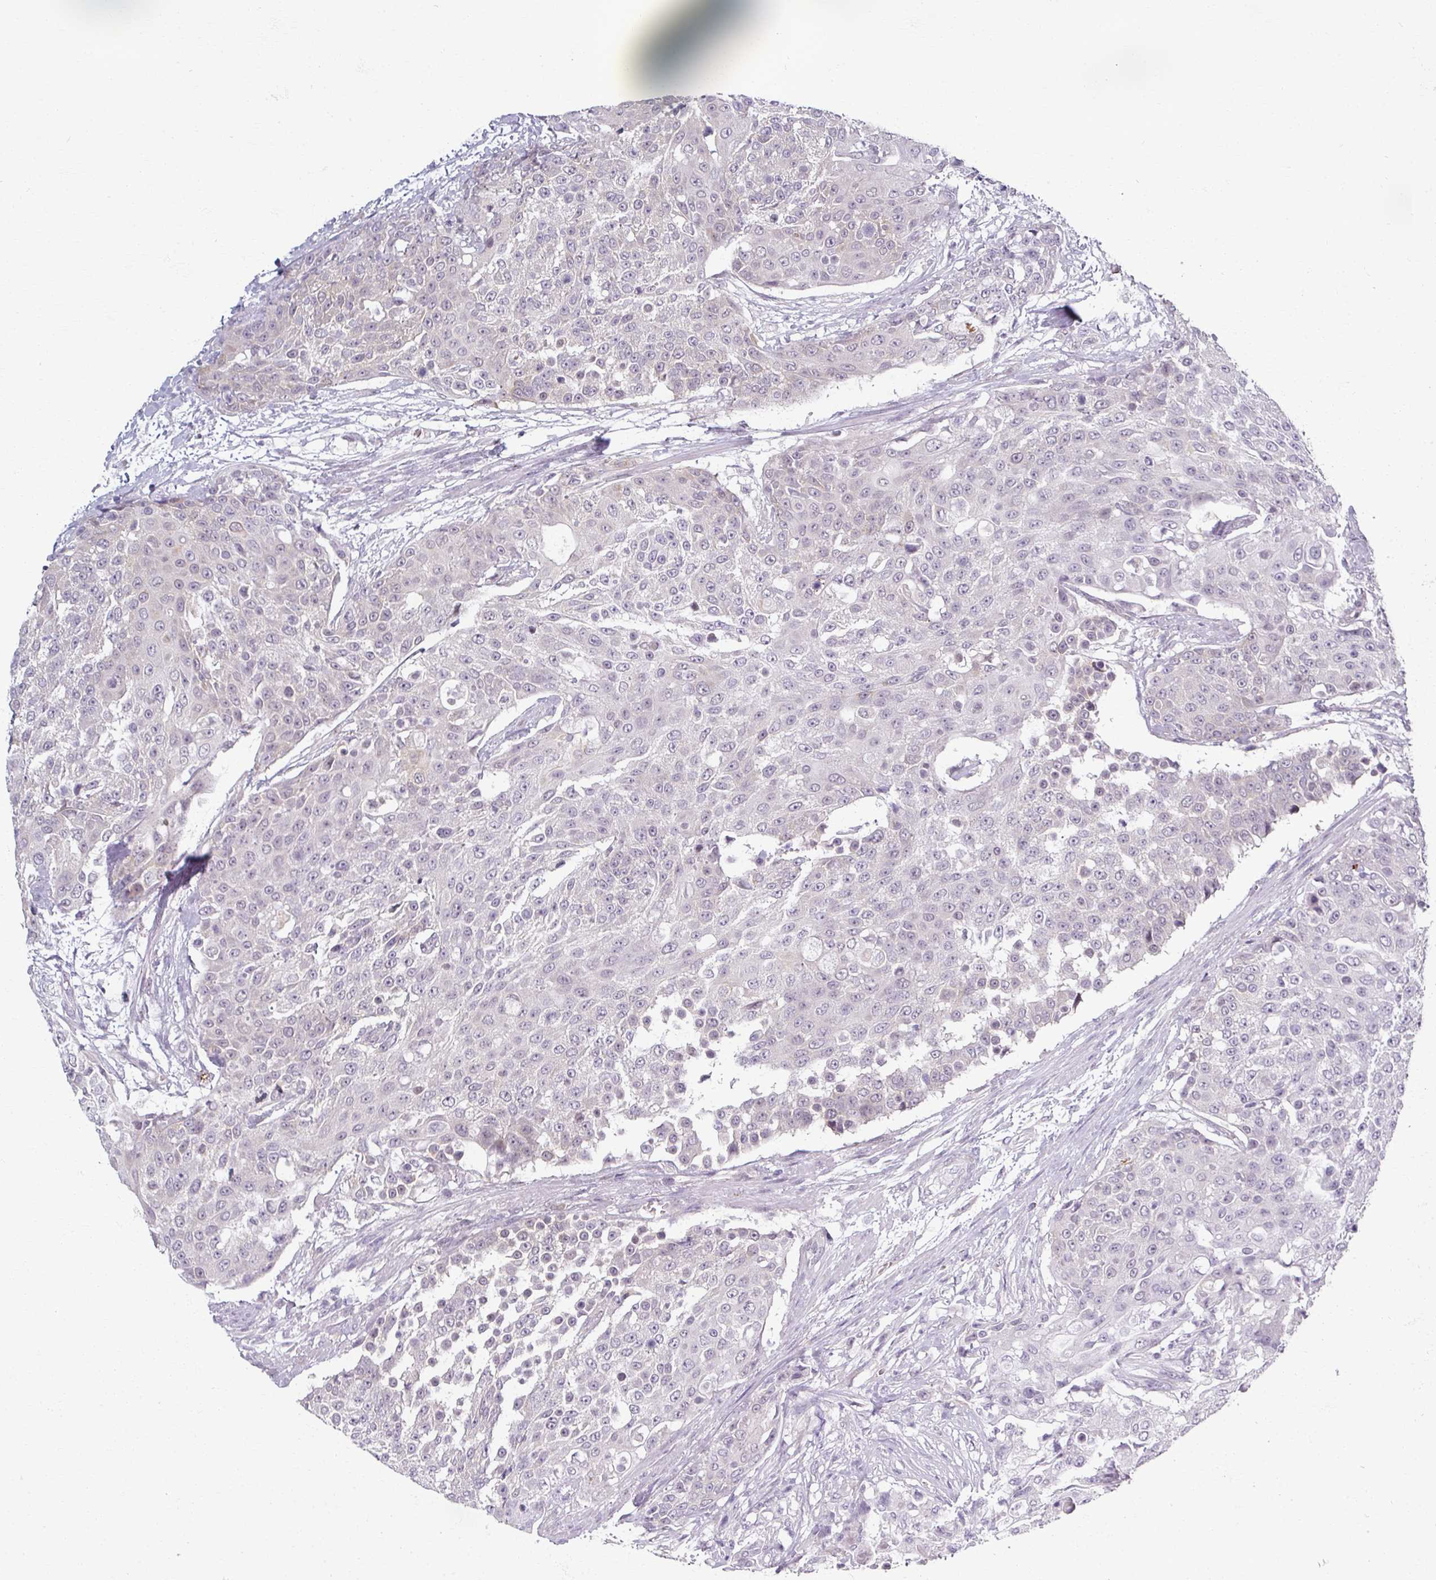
{"staining": {"intensity": "weak", "quantity": "<25%", "location": "cytoplasmic/membranous"}, "tissue": "urothelial cancer", "cell_type": "Tumor cells", "image_type": "cancer", "snomed": [{"axis": "morphology", "description": "Urothelial carcinoma, High grade"}, {"axis": "topography", "description": "Urinary bladder"}], "caption": "DAB (3,3'-diaminobenzidine) immunohistochemical staining of urothelial cancer exhibits no significant expression in tumor cells.", "gene": "RIPOR3", "patient": {"sex": "female", "age": 63}}